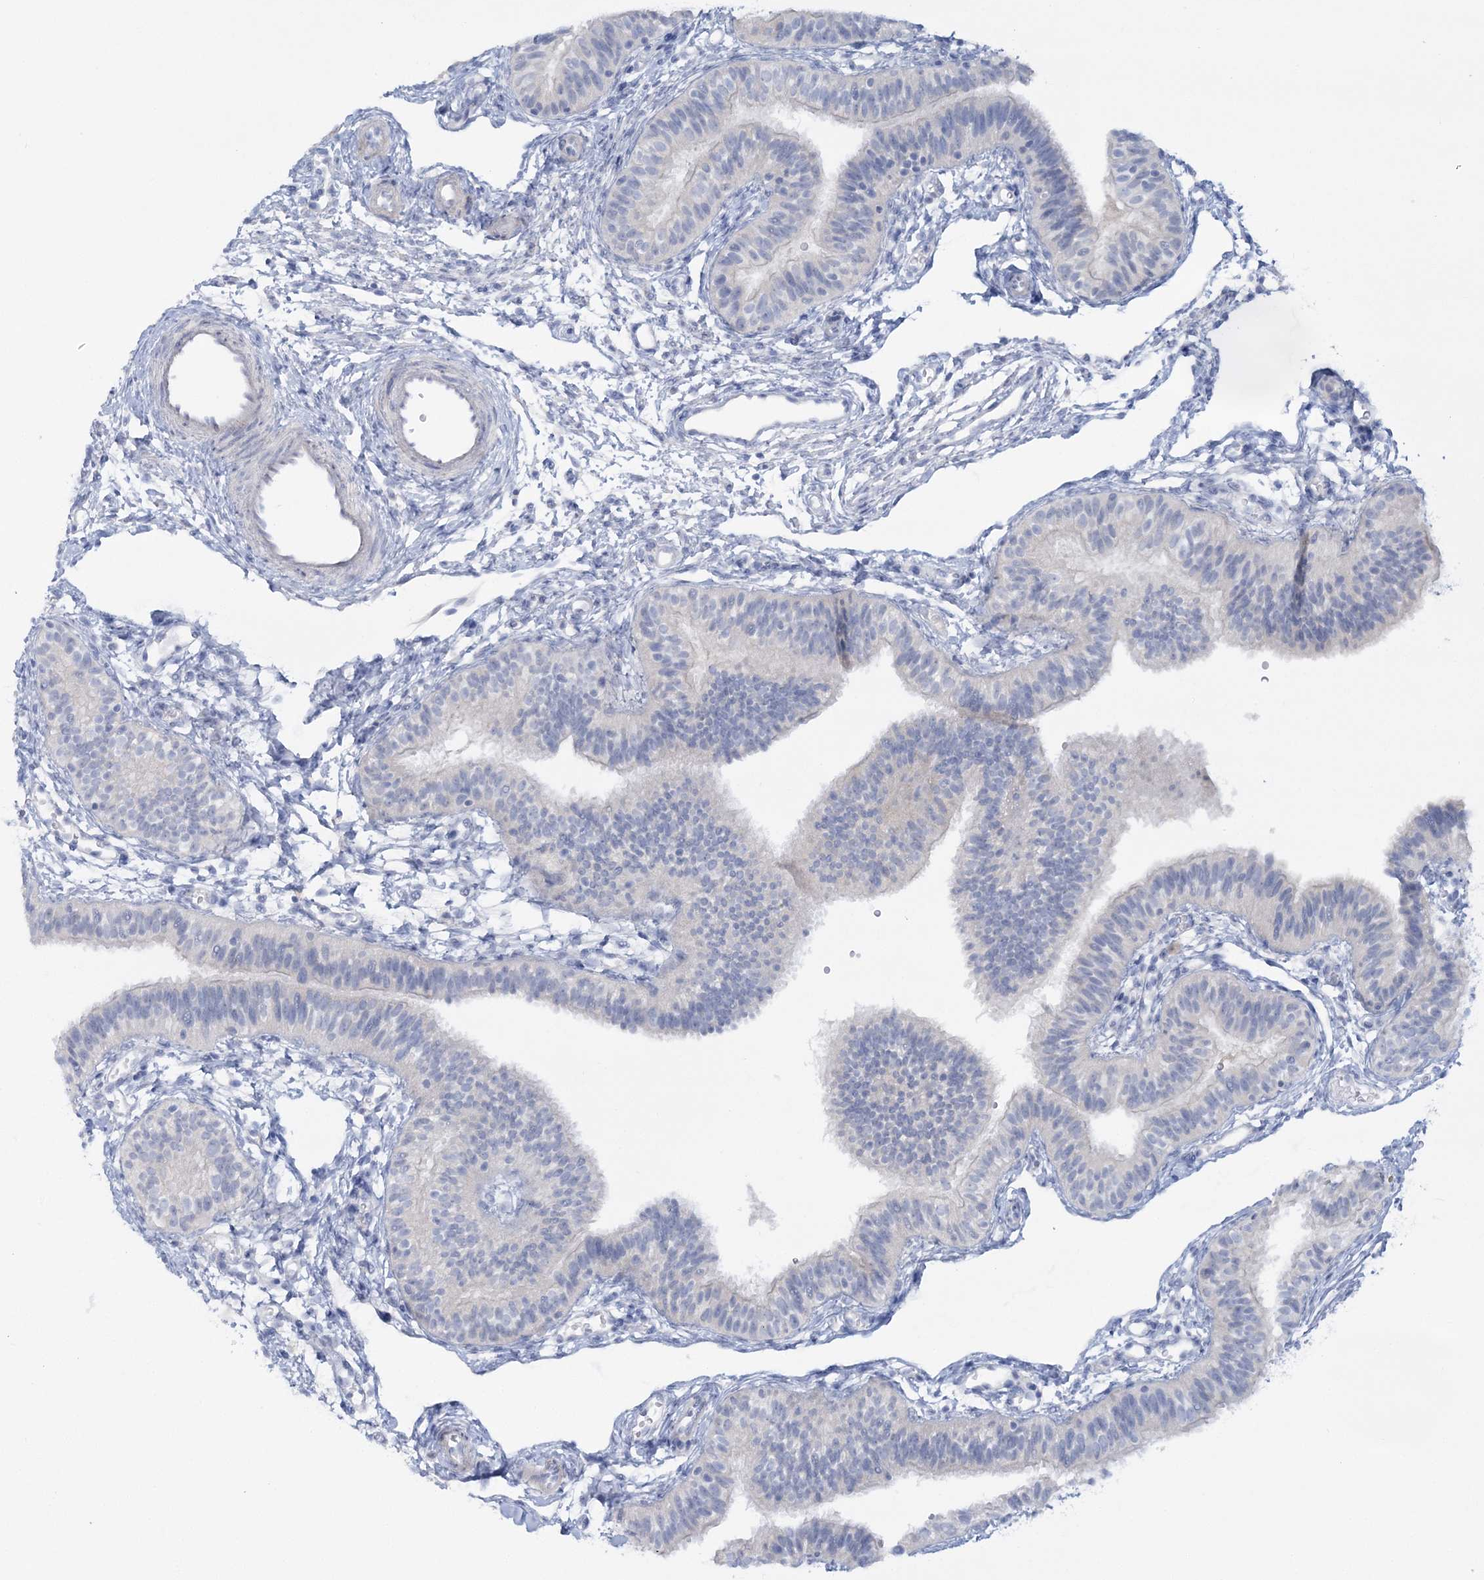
{"staining": {"intensity": "negative", "quantity": "none", "location": "none"}, "tissue": "fallopian tube", "cell_type": "Glandular cells", "image_type": "normal", "snomed": [{"axis": "morphology", "description": "Normal tissue, NOS"}, {"axis": "topography", "description": "Fallopian tube"}], "caption": "Immunohistochemistry histopathology image of unremarkable fallopian tube stained for a protein (brown), which reveals no staining in glandular cells.", "gene": "WDSUB1", "patient": {"sex": "female", "age": 35}}